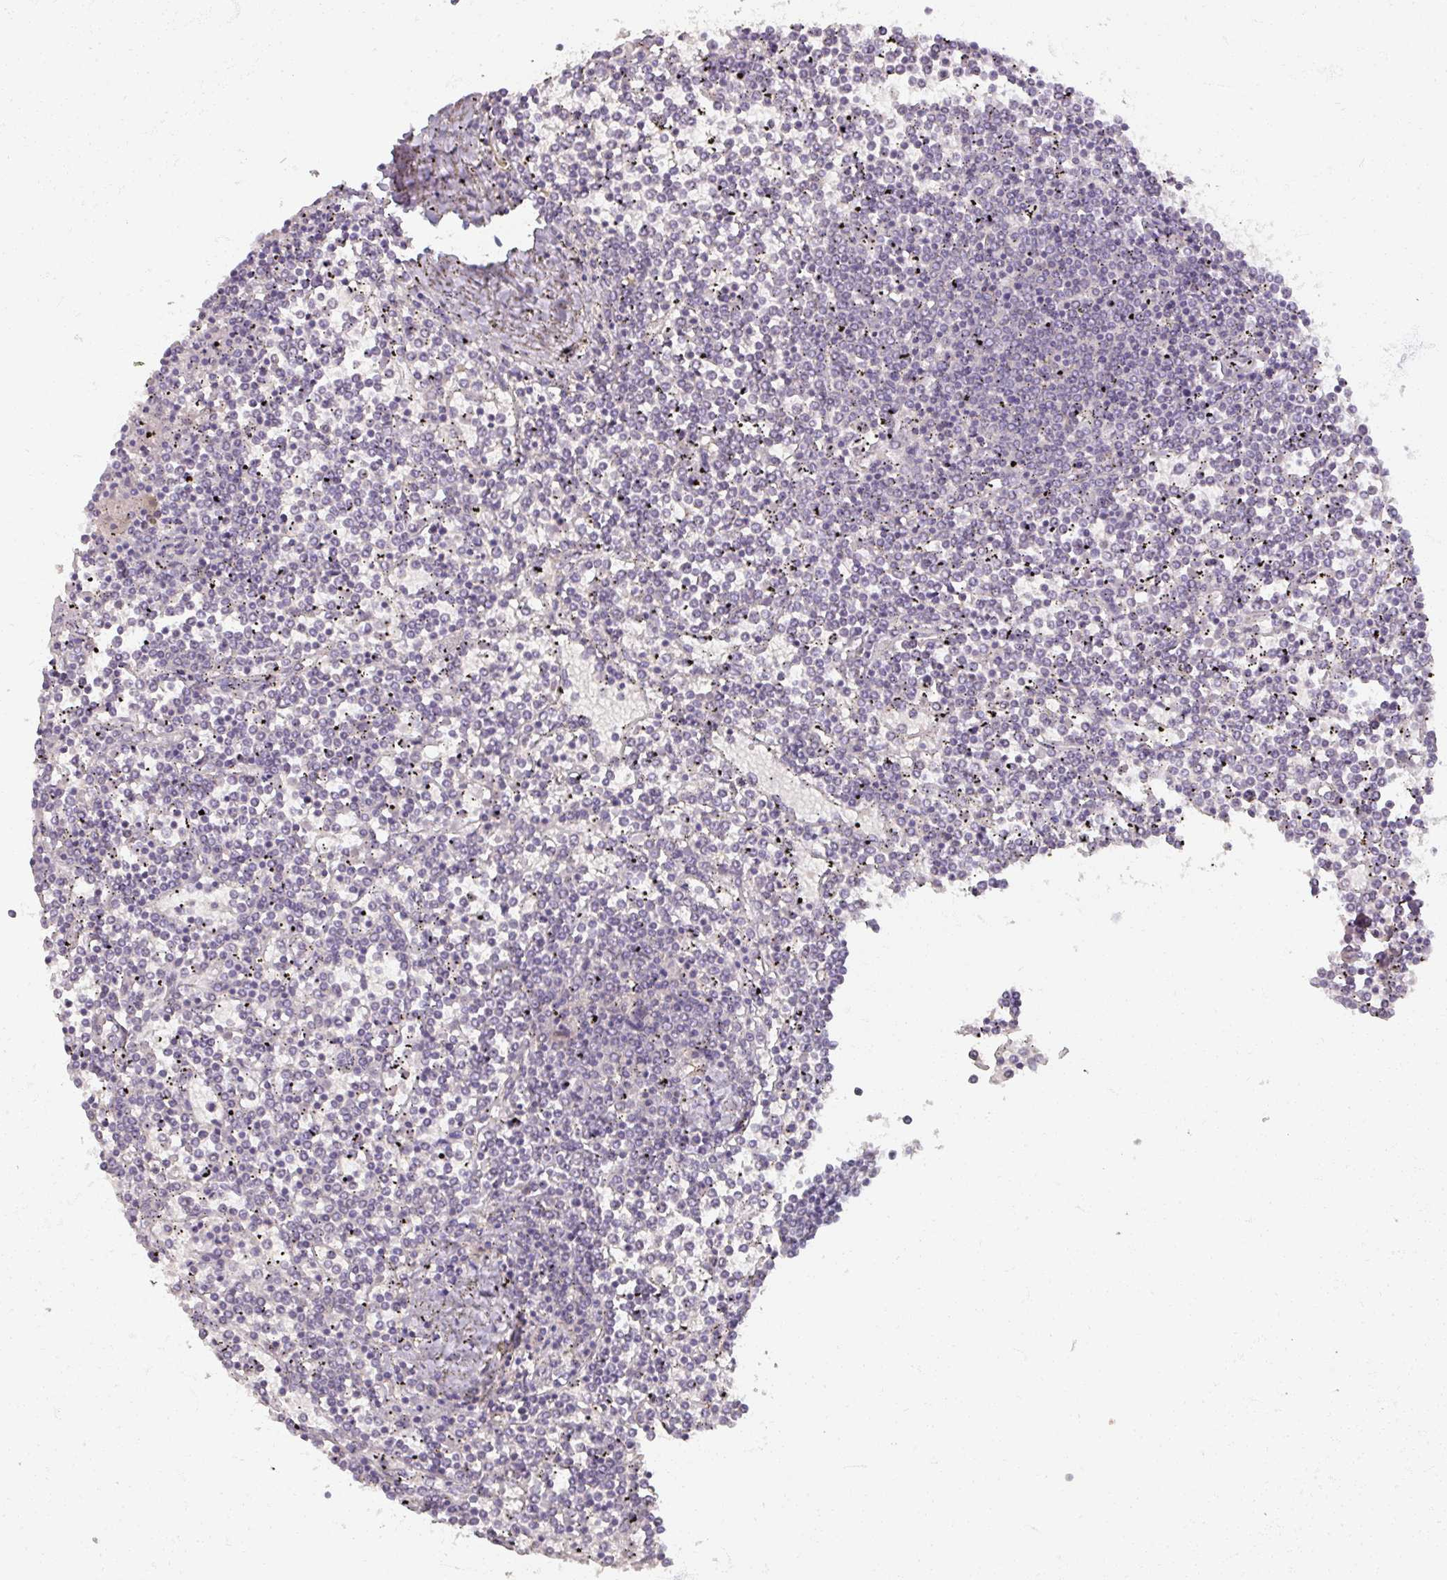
{"staining": {"intensity": "negative", "quantity": "none", "location": "none"}, "tissue": "lymphoma", "cell_type": "Tumor cells", "image_type": "cancer", "snomed": [{"axis": "morphology", "description": "Malignant lymphoma, non-Hodgkin's type, Low grade"}, {"axis": "topography", "description": "Spleen"}], "caption": "Malignant lymphoma, non-Hodgkin's type (low-grade) was stained to show a protein in brown. There is no significant positivity in tumor cells. (Brightfield microscopy of DAB (3,3'-diaminobenzidine) immunohistochemistry (IHC) at high magnification).", "gene": "SOX11", "patient": {"sex": "female", "age": 19}}